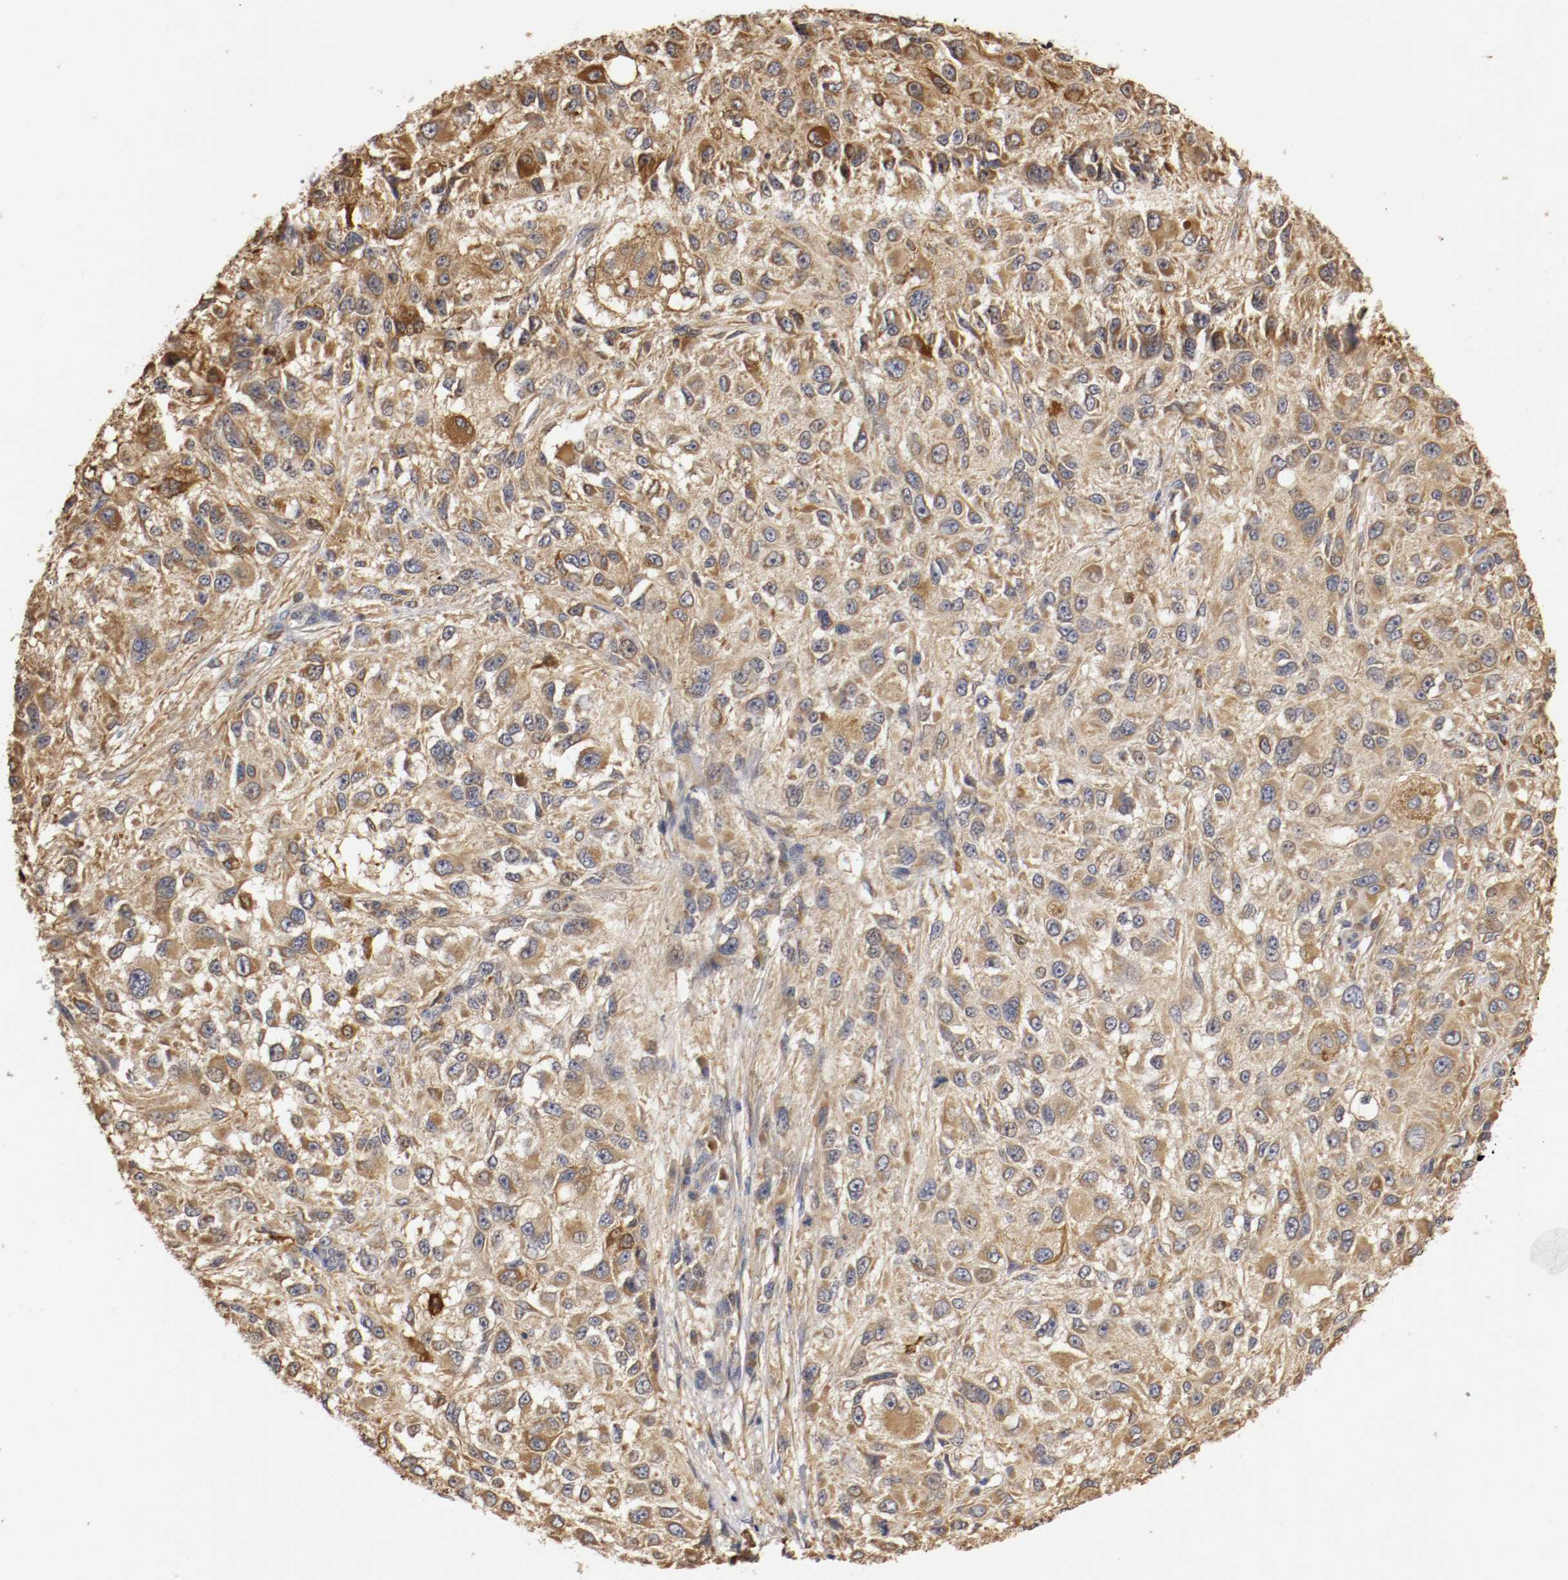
{"staining": {"intensity": "moderate", "quantity": ">75%", "location": "cytoplasmic/membranous"}, "tissue": "melanoma", "cell_type": "Tumor cells", "image_type": "cancer", "snomed": [{"axis": "morphology", "description": "Necrosis, NOS"}, {"axis": "morphology", "description": "Malignant melanoma, NOS"}, {"axis": "topography", "description": "Skin"}], "caption": "Immunohistochemical staining of melanoma shows medium levels of moderate cytoplasmic/membranous protein expression in about >75% of tumor cells.", "gene": "VEZT", "patient": {"sex": "female", "age": 87}}